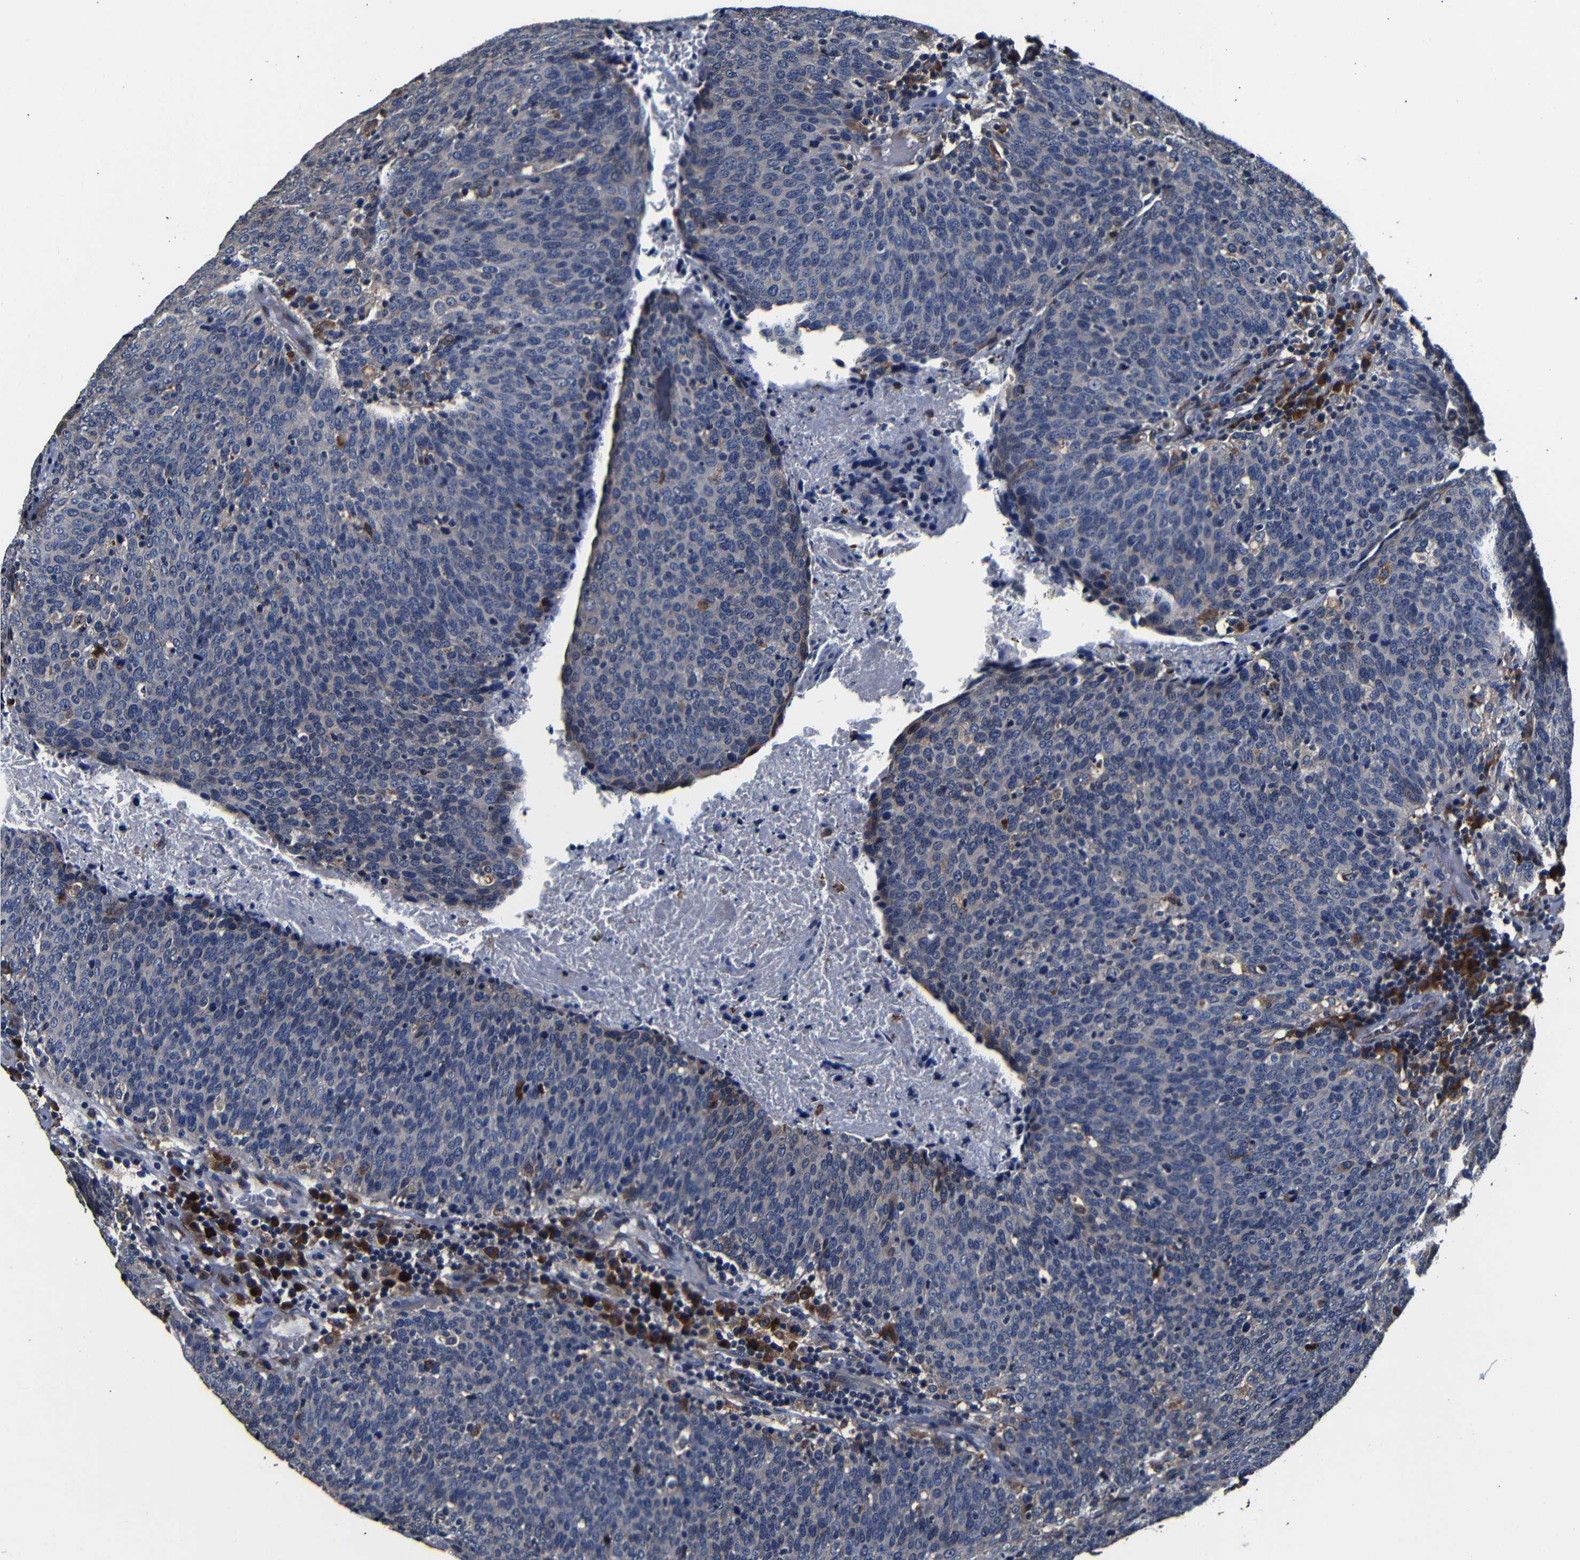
{"staining": {"intensity": "negative", "quantity": "none", "location": "none"}, "tissue": "head and neck cancer", "cell_type": "Tumor cells", "image_type": "cancer", "snomed": [{"axis": "morphology", "description": "Squamous cell carcinoma, NOS"}, {"axis": "morphology", "description": "Squamous cell carcinoma, metastatic, NOS"}, {"axis": "topography", "description": "Lymph node"}, {"axis": "topography", "description": "Head-Neck"}], "caption": "Protein analysis of squamous cell carcinoma (head and neck) demonstrates no significant positivity in tumor cells.", "gene": "SCN9A", "patient": {"sex": "male", "age": 62}}